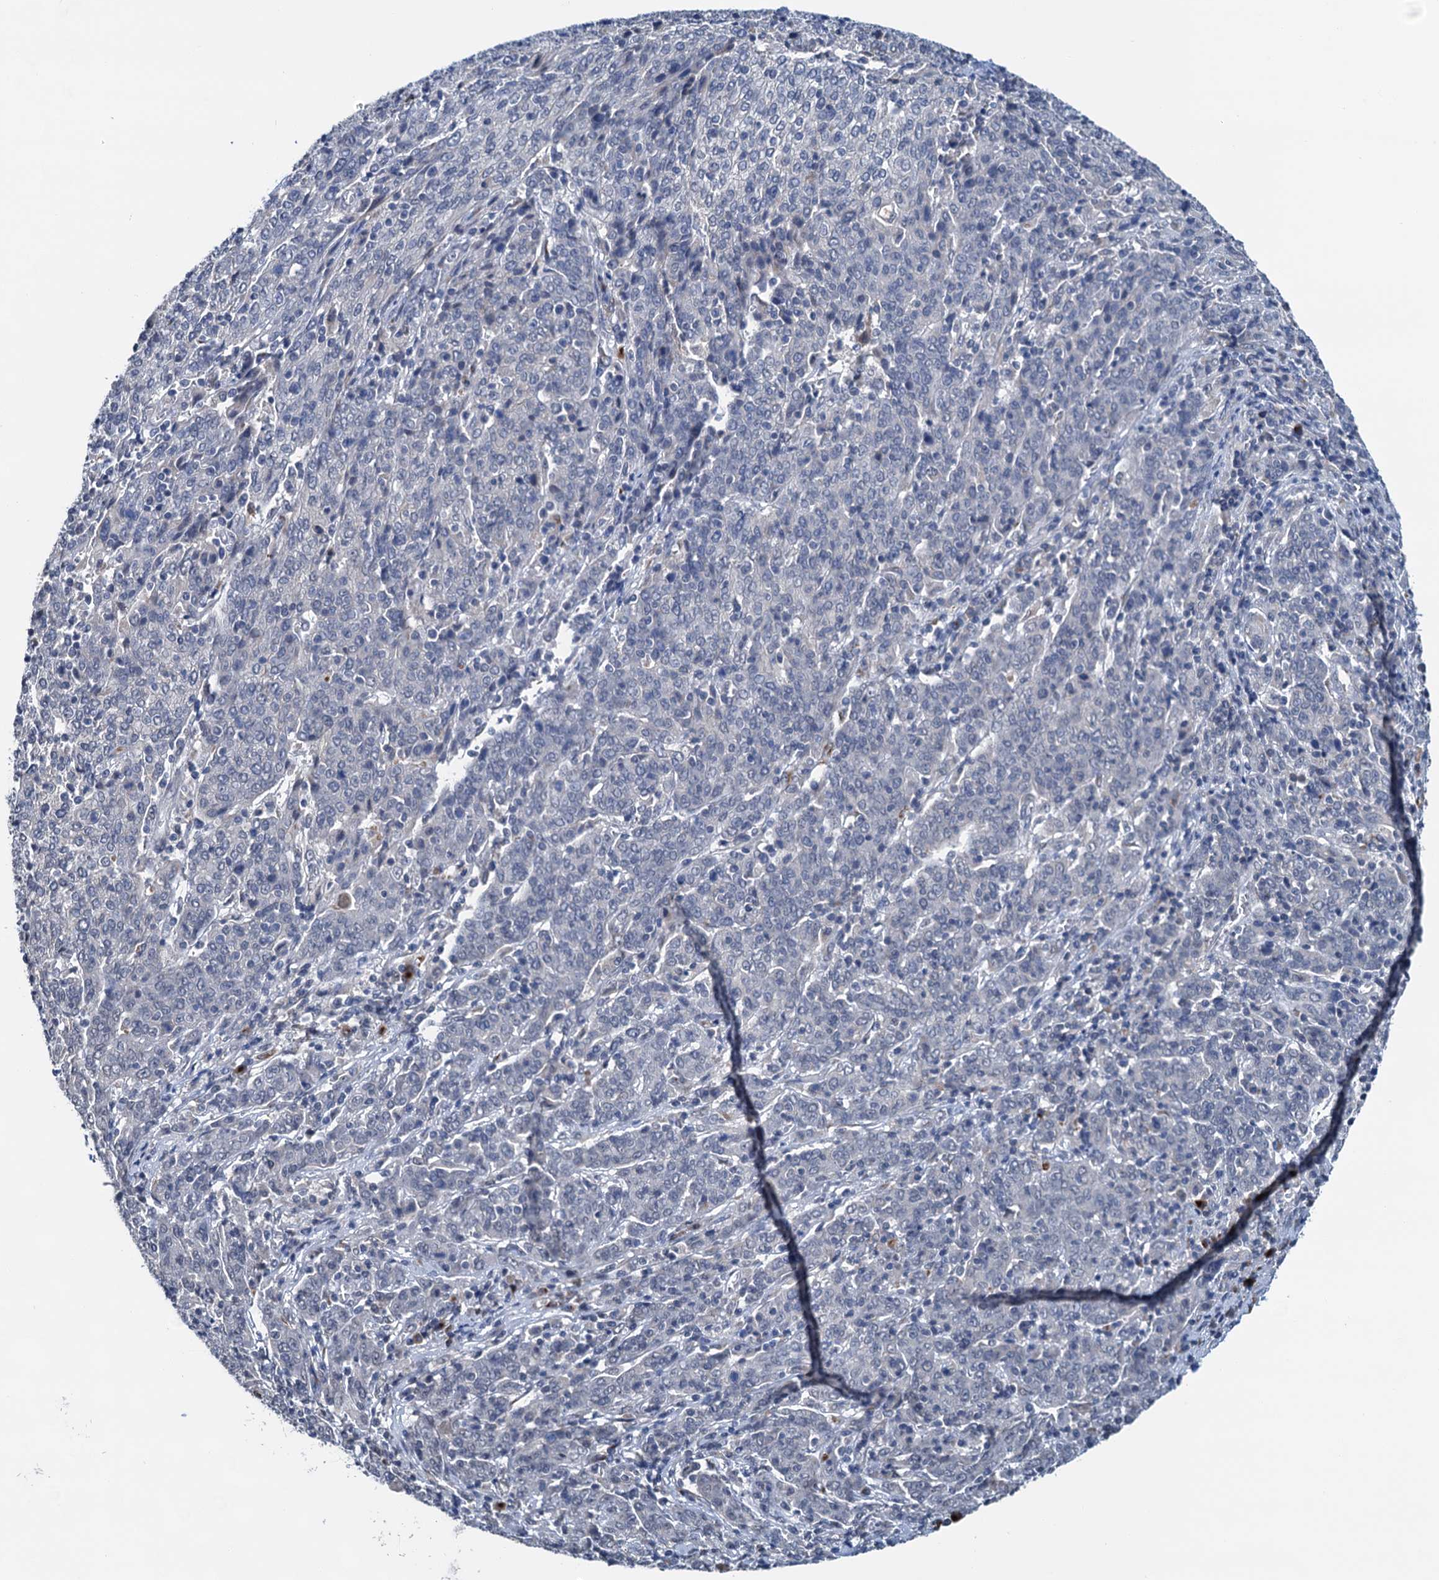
{"staining": {"intensity": "negative", "quantity": "none", "location": "none"}, "tissue": "cervical cancer", "cell_type": "Tumor cells", "image_type": "cancer", "snomed": [{"axis": "morphology", "description": "Squamous cell carcinoma, NOS"}, {"axis": "topography", "description": "Cervix"}], "caption": "IHC image of neoplastic tissue: cervical squamous cell carcinoma stained with DAB exhibits no significant protein staining in tumor cells. (Brightfield microscopy of DAB immunohistochemistry at high magnification).", "gene": "SHLD1", "patient": {"sex": "female", "age": 67}}